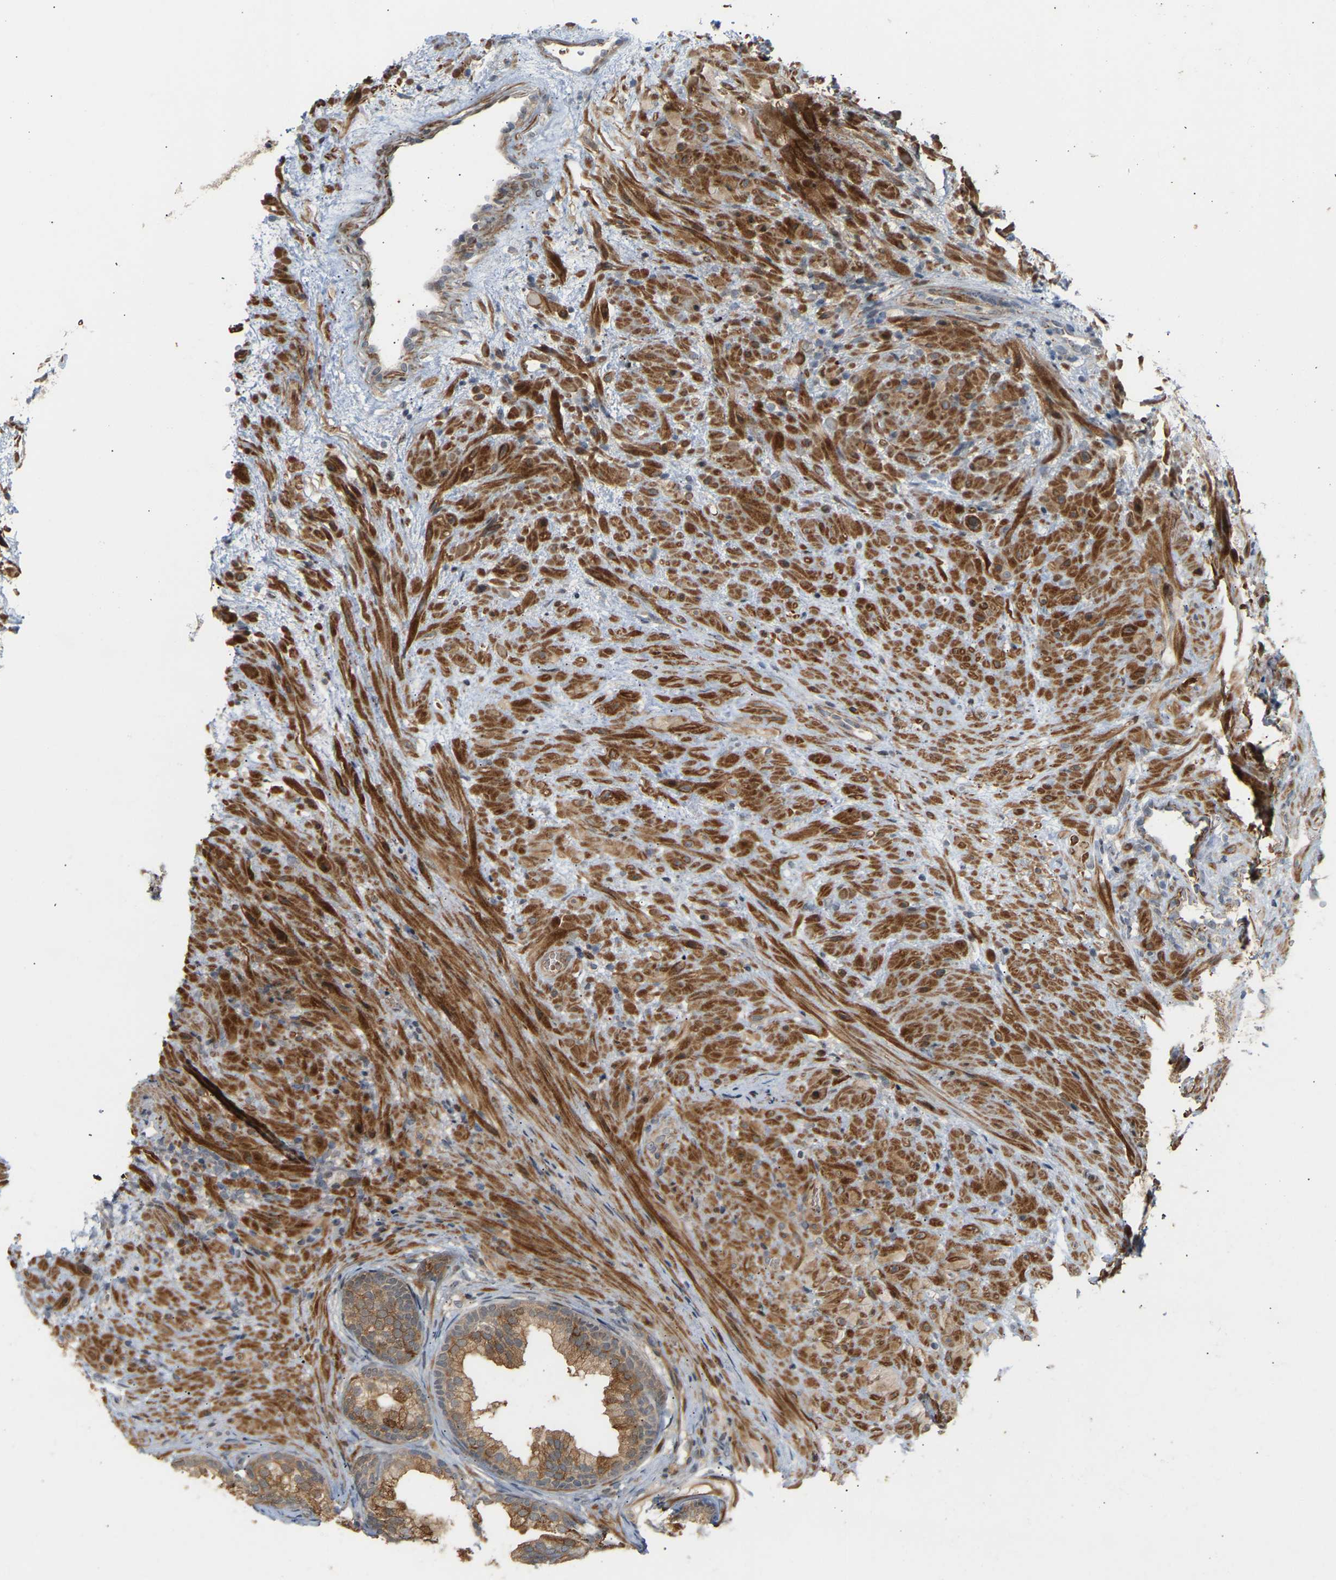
{"staining": {"intensity": "strong", "quantity": ">75%", "location": "cytoplasmic/membranous,nuclear"}, "tissue": "prostate", "cell_type": "Glandular cells", "image_type": "normal", "snomed": [{"axis": "morphology", "description": "Normal tissue, NOS"}, {"axis": "topography", "description": "Prostate"}], "caption": "Immunohistochemistry of normal prostate demonstrates high levels of strong cytoplasmic/membranous,nuclear staining in about >75% of glandular cells. The staining was performed using DAB to visualize the protein expression in brown, while the nuclei were stained in blue with hematoxylin (Magnification: 20x).", "gene": "POGLUT2", "patient": {"sex": "male", "age": 76}}